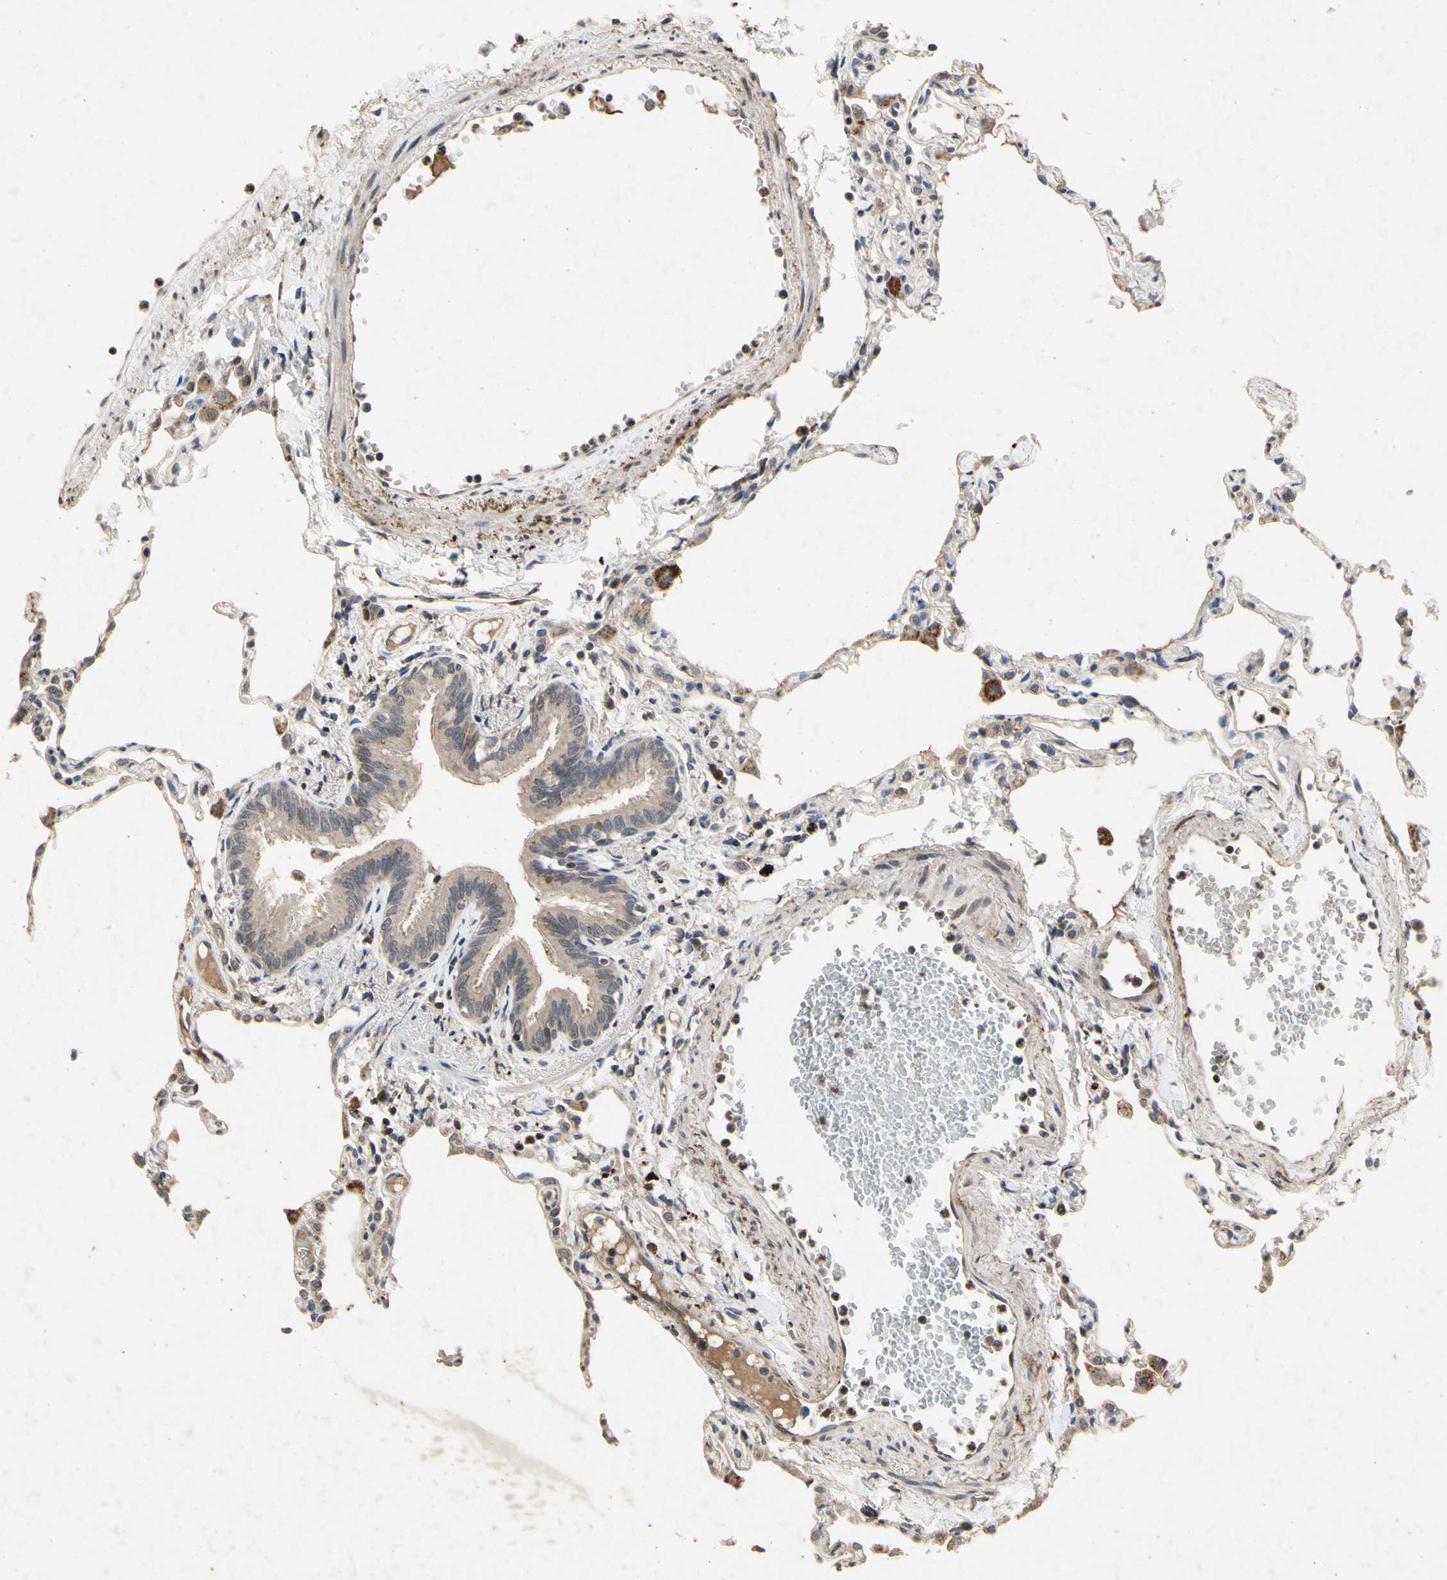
{"staining": {"intensity": "weak", "quantity": "<25%", "location": "cytoplasmic/membranous"}, "tissue": "lung", "cell_type": "Alveolar cells", "image_type": "normal", "snomed": [{"axis": "morphology", "description": "Normal tissue, NOS"}, {"axis": "topography", "description": "Lung"}], "caption": "A histopathology image of human lung is negative for staining in alveolar cells. (Stains: DAB (3,3'-diaminobenzidine) immunohistochemistry (IHC) with hematoxylin counter stain, Microscopy: brightfield microscopy at high magnification).", "gene": "DPY19L3", "patient": {"sex": "female", "age": 49}}